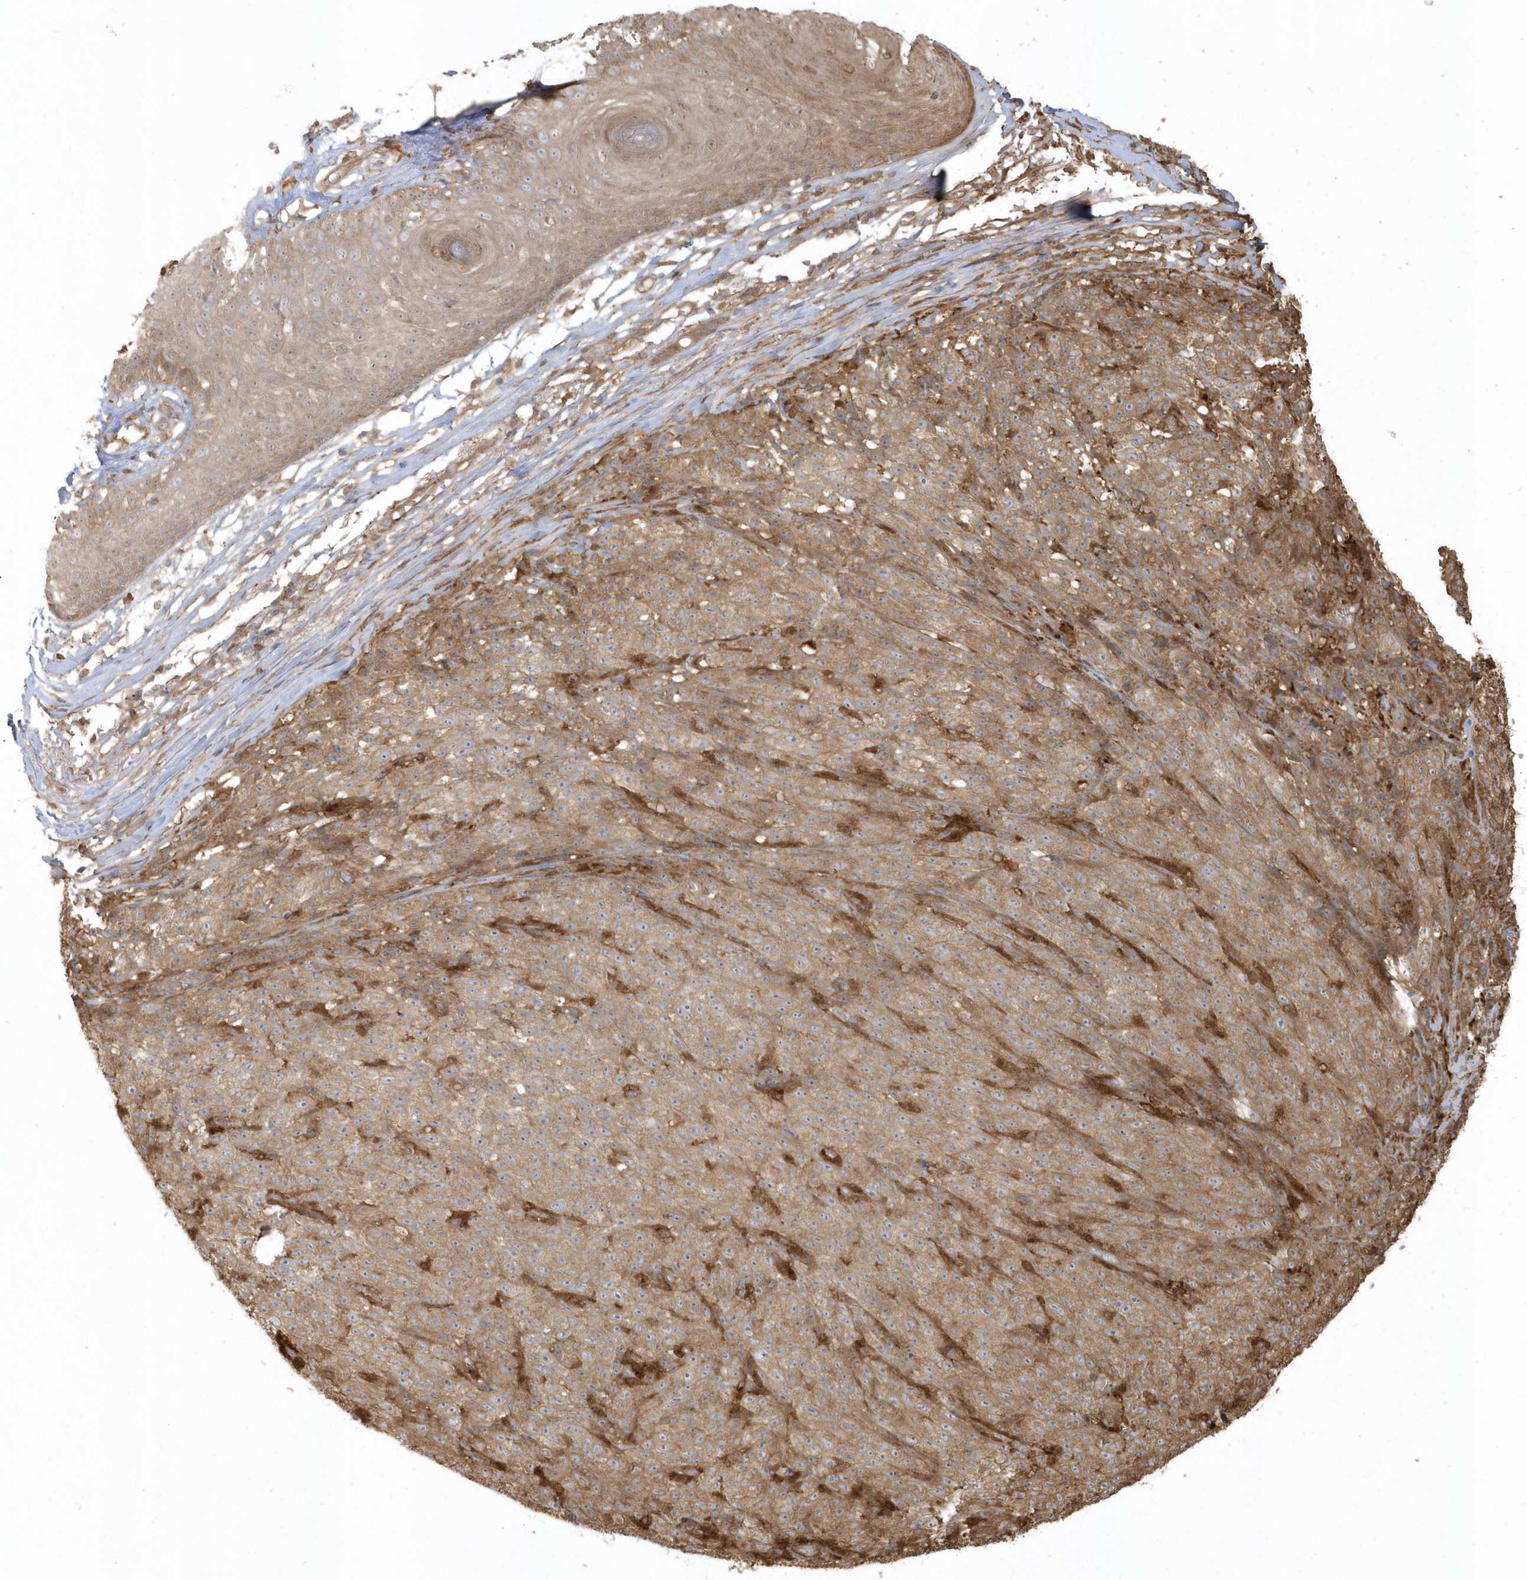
{"staining": {"intensity": "moderate", "quantity": ">75%", "location": "cytoplasmic/membranous"}, "tissue": "melanoma", "cell_type": "Tumor cells", "image_type": "cancer", "snomed": [{"axis": "morphology", "description": "Malignant melanoma, NOS"}, {"axis": "topography", "description": "Skin"}], "caption": "Moderate cytoplasmic/membranous protein staining is present in about >75% of tumor cells in malignant melanoma.", "gene": "HNMT", "patient": {"sex": "female", "age": 82}}